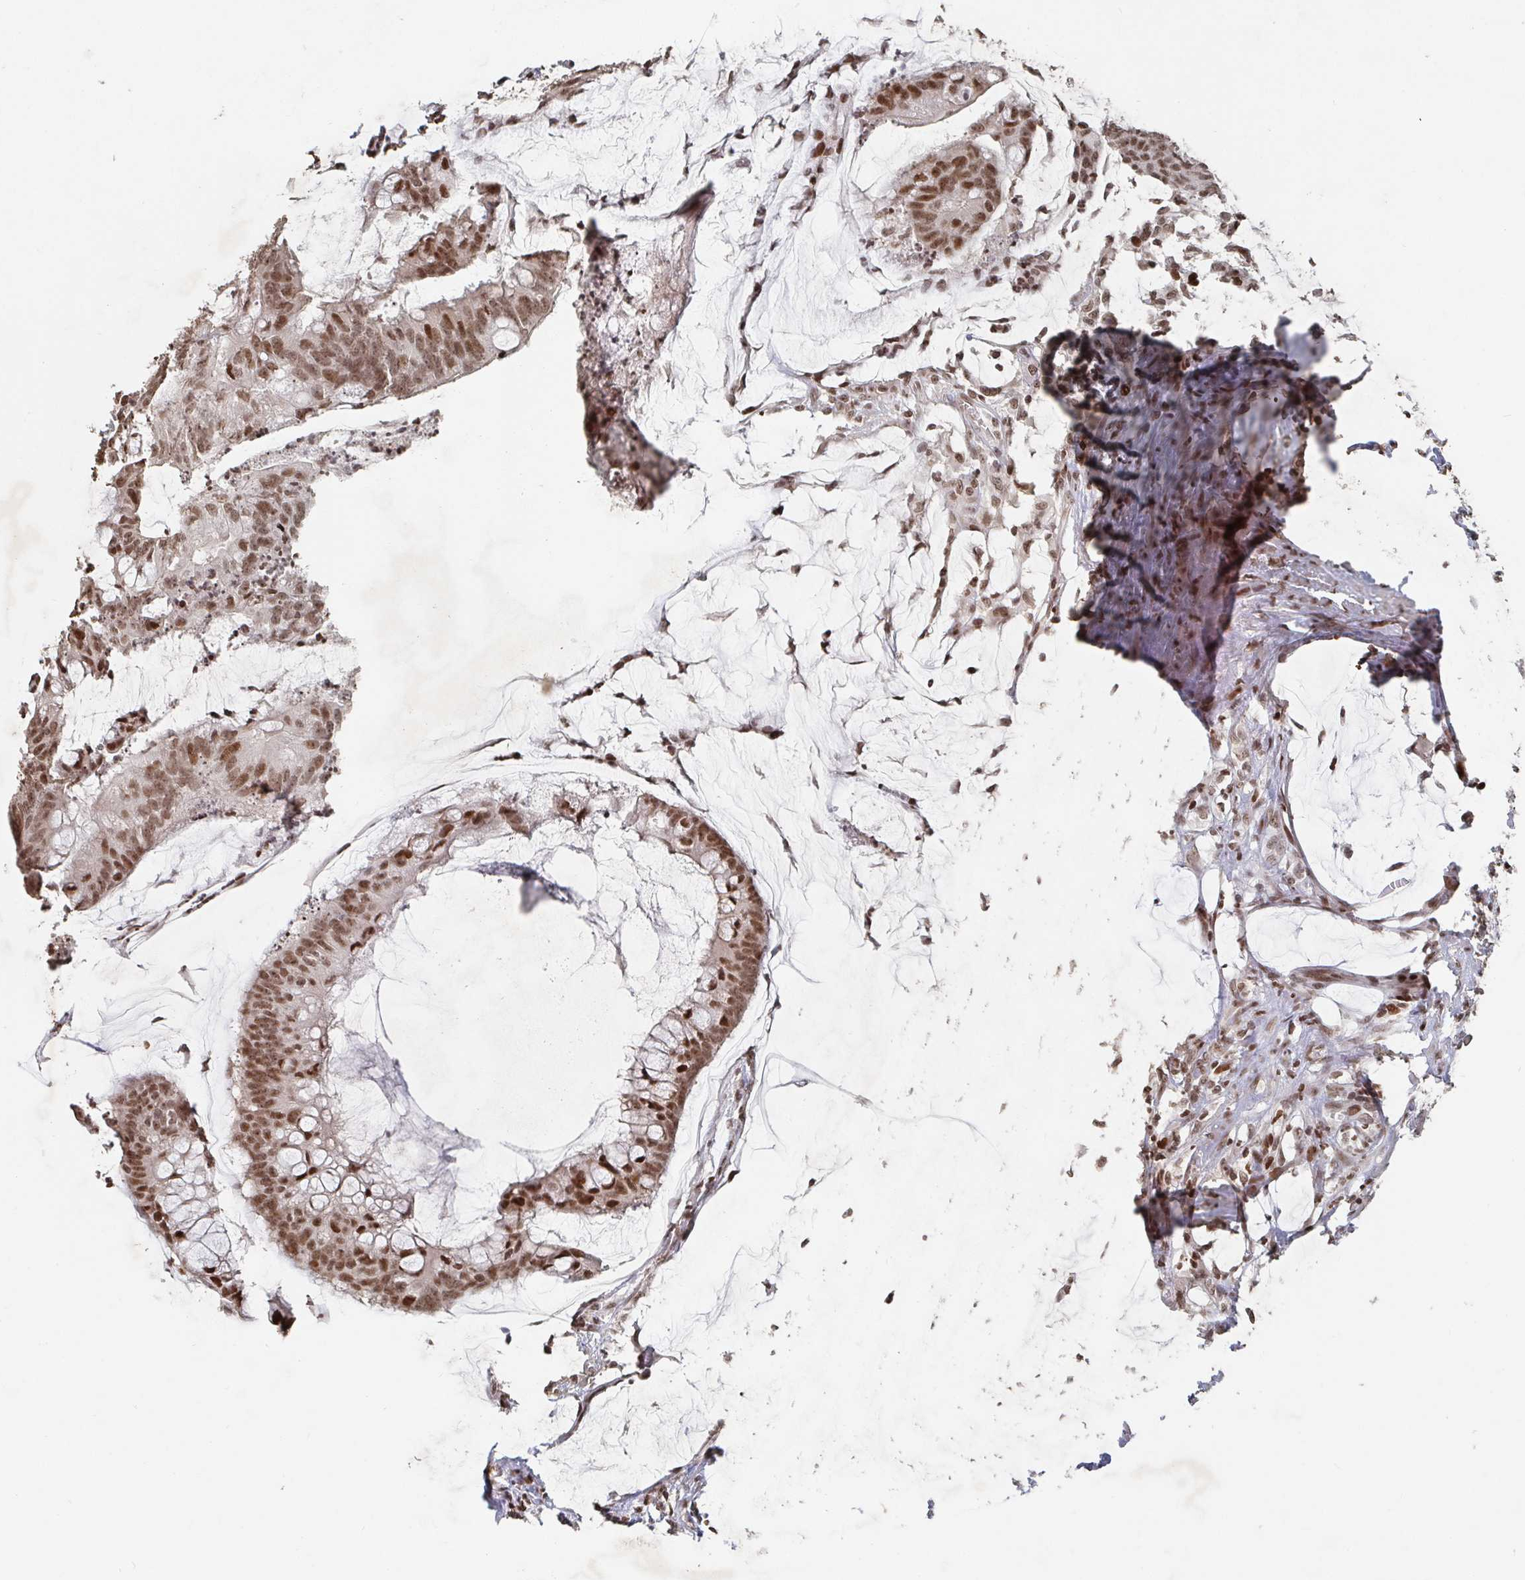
{"staining": {"intensity": "moderate", "quantity": ">75%", "location": "nuclear"}, "tissue": "colorectal cancer", "cell_type": "Tumor cells", "image_type": "cancer", "snomed": [{"axis": "morphology", "description": "Adenocarcinoma, NOS"}, {"axis": "topography", "description": "Colon"}], "caption": "Immunohistochemical staining of human colorectal cancer exhibits moderate nuclear protein staining in about >75% of tumor cells. The staining is performed using DAB (3,3'-diaminobenzidine) brown chromogen to label protein expression. The nuclei are counter-stained blue using hematoxylin.", "gene": "ZDHHC12", "patient": {"sex": "male", "age": 62}}